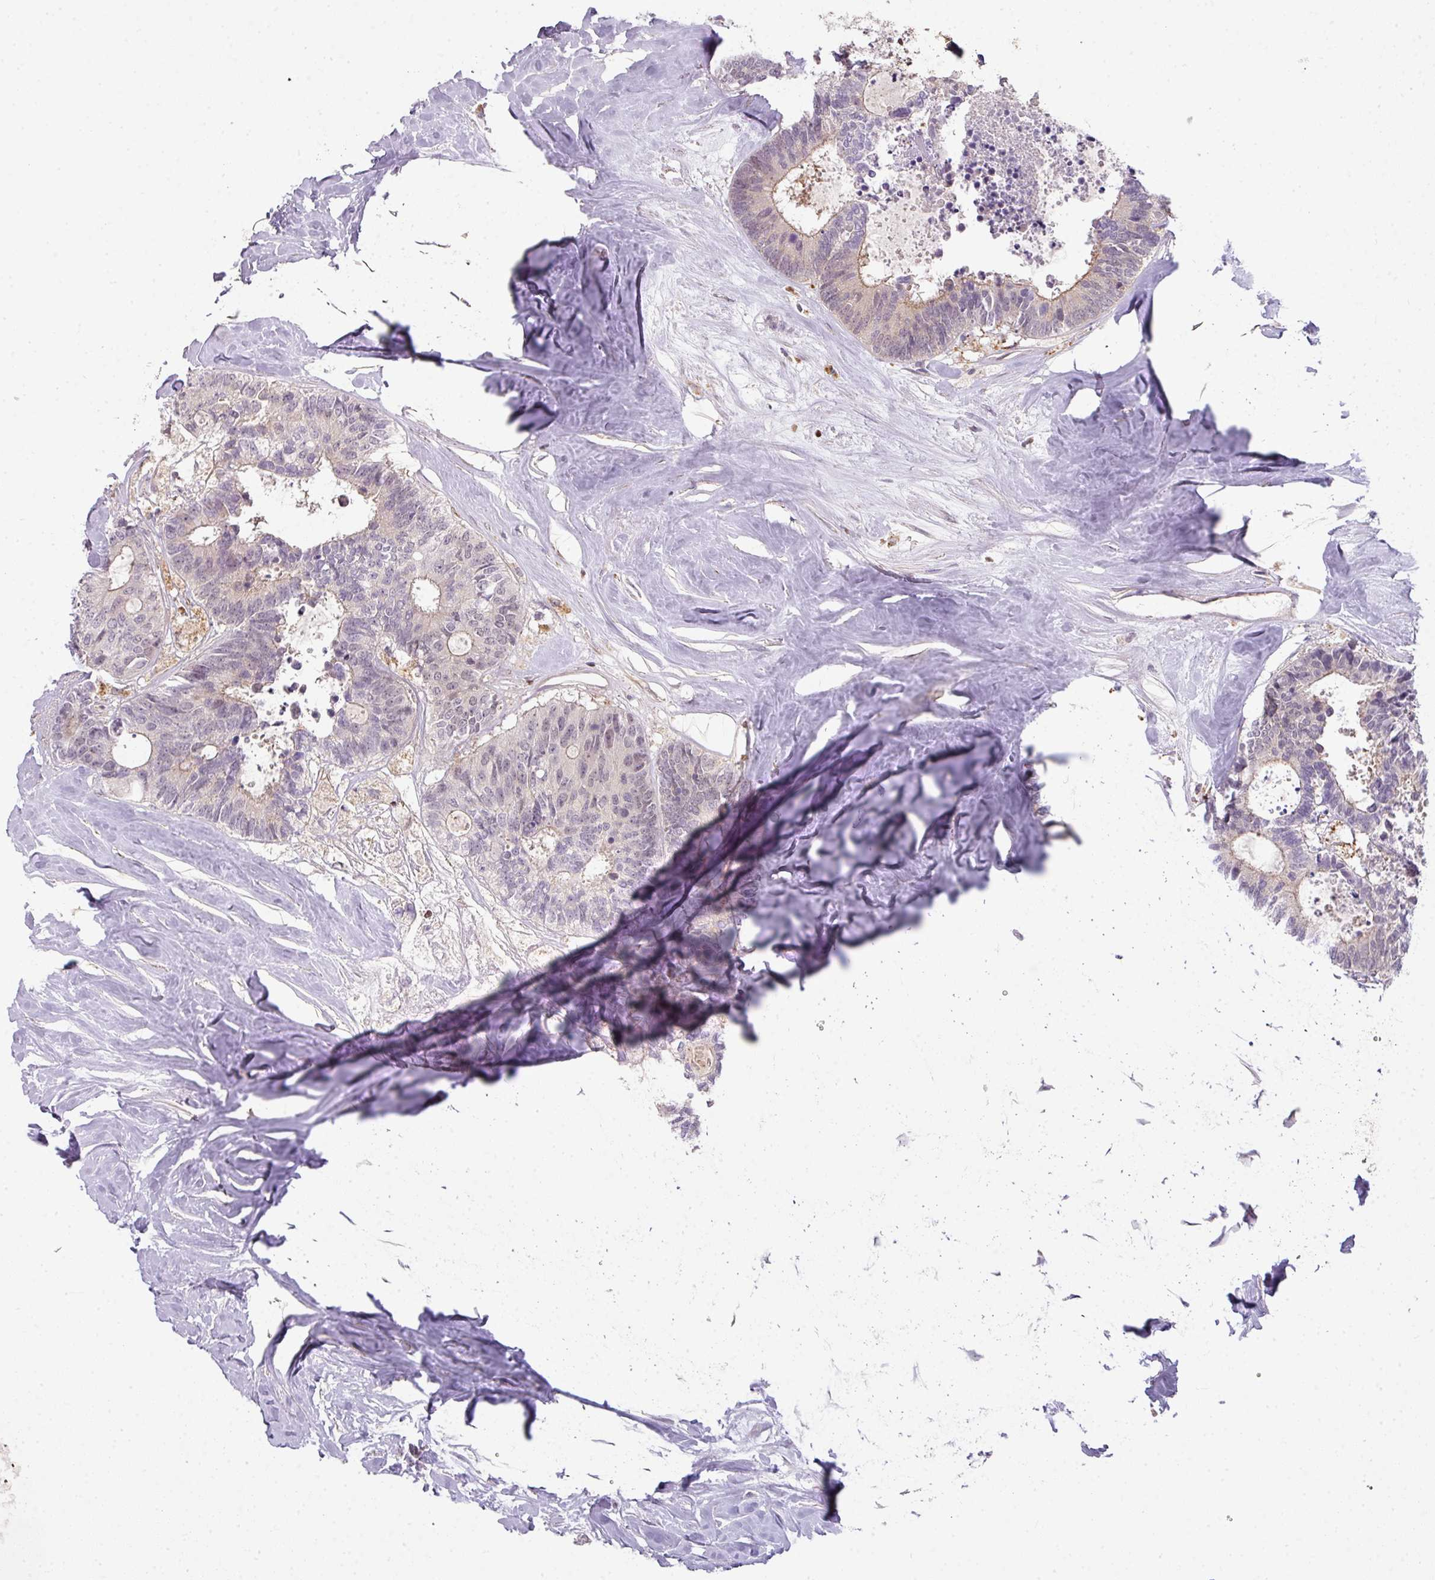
{"staining": {"intensity": "weak", "quantity": "<25%", "location": "cytoplasmic/membranous,nuclear"}, "tissue": "colorectal cancer", "cell_type": "Tumor cells", "image_type": "cancer", "snomed": [{"axis": "morphology", "description": "Adenocarcinoma, NOS"}, {"axis": "topography", "description": "Colon"}, {"axis": "topography", "description": "Rectum"}], "caption": "IHC micrograph of neoplastic tissue: colorectal cancer stained with DAB reveals no significant protein expression in tumor cells.", "gene": "STAT5A", "patient": {"sex": "male", "age": 57}}